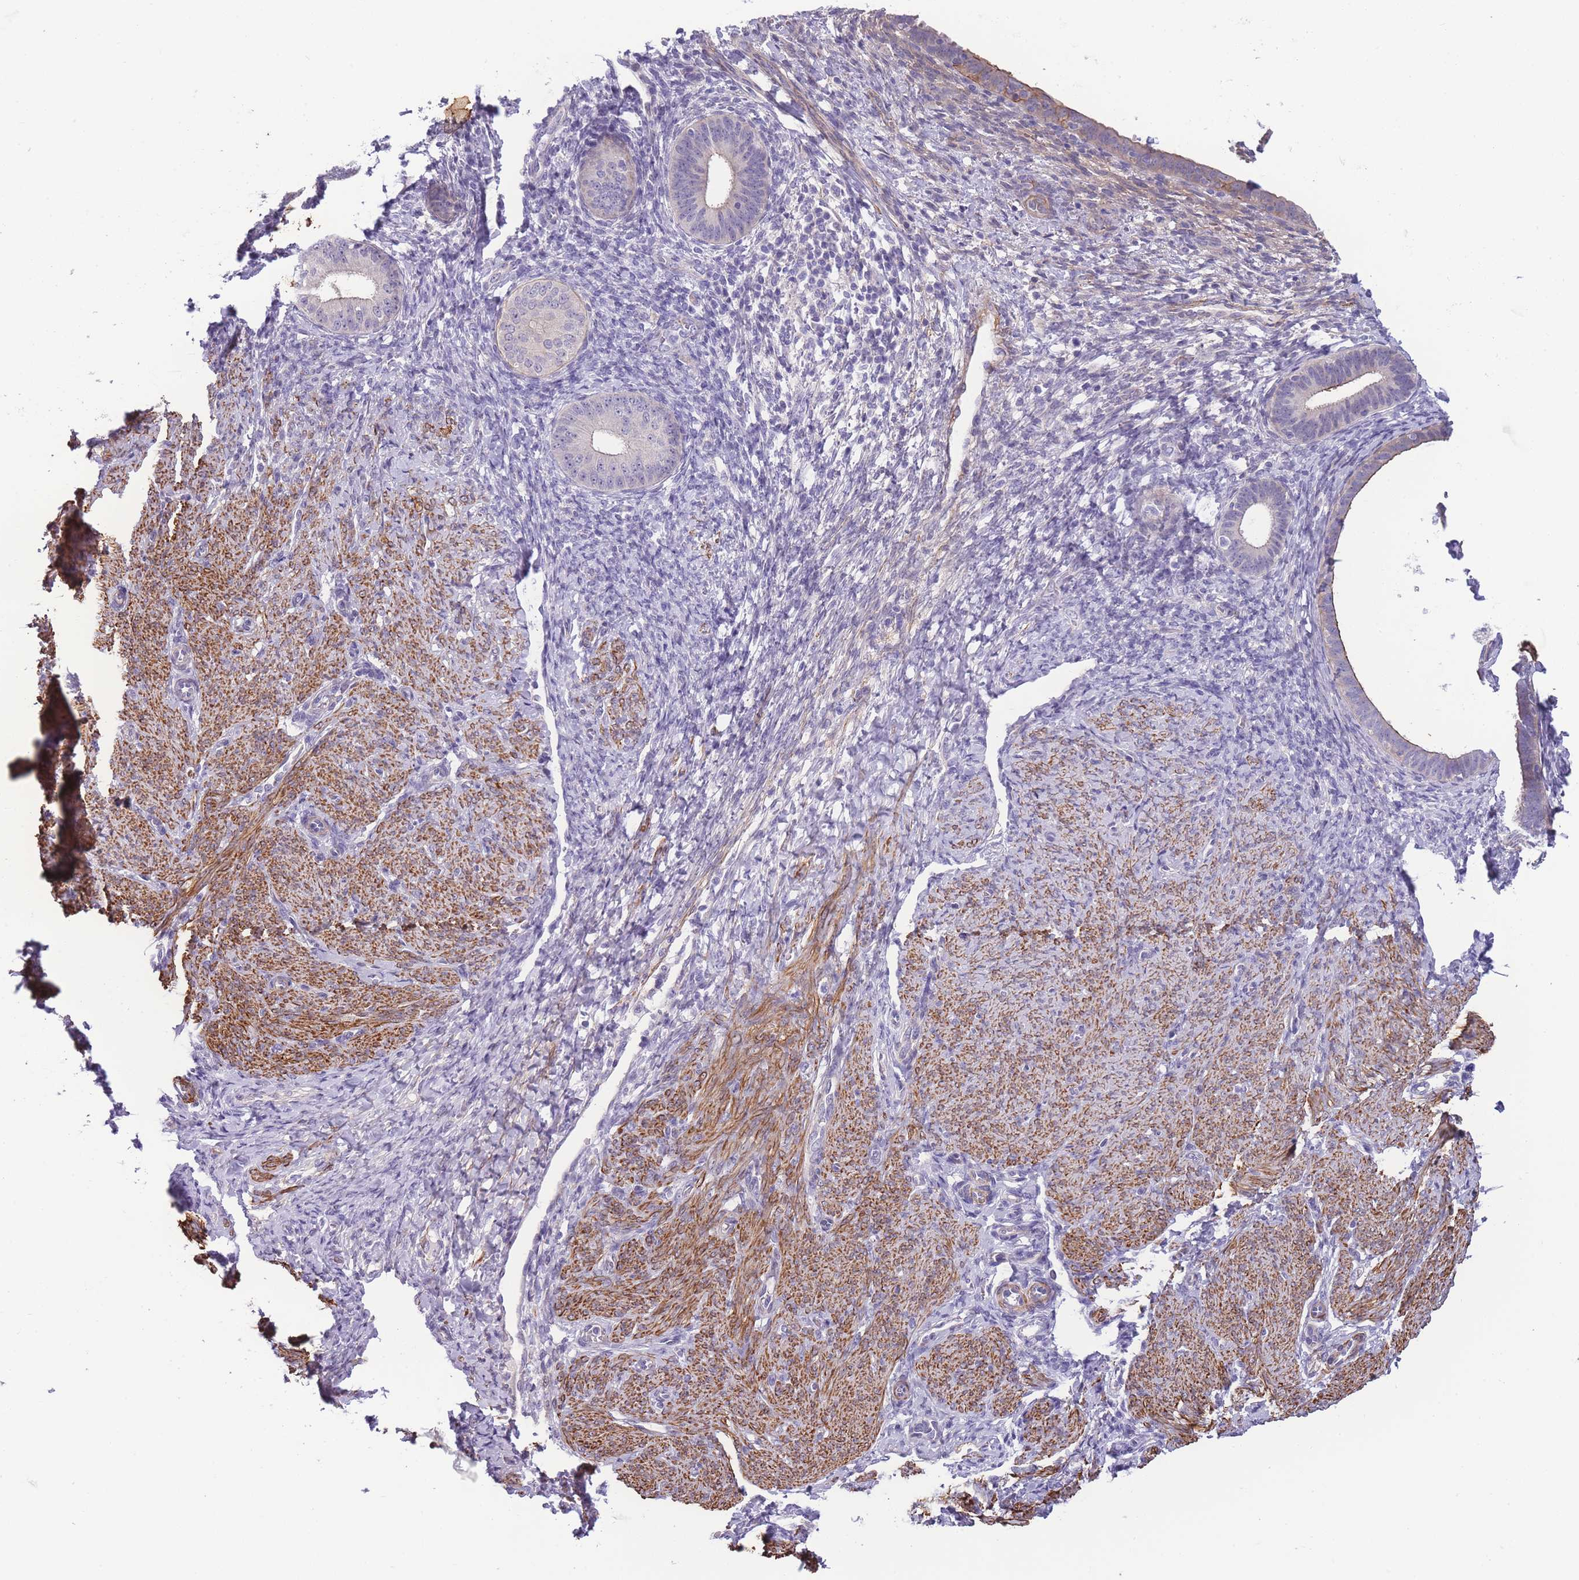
{"staining": {"intensity": "negative", "quantity": "none", "location": "none"}, "tissue": "endometrium", "cell_type": "Cells in endometrial stroma", "image_type": "normal", "snomed": [{"axis": "morphology", "description": "Normal tissue, NOS"}, {"axis": "topography", "description": "Endometrium"}], "caption": "High magnification brightfield microscopy of benign endometrium stained with DAB (3,3'-diaminobenzidine) (brown) and counterstained with hematoxylin (blue): cells in endometrial stroma show no significant expression. (DAB (3,3'-diaminobenzidine) immunohistochemistry visualized using brightfield microscopy, high magnification).", "gene": "FAM124A", "patient": {"sex": "female", "age": 65}}